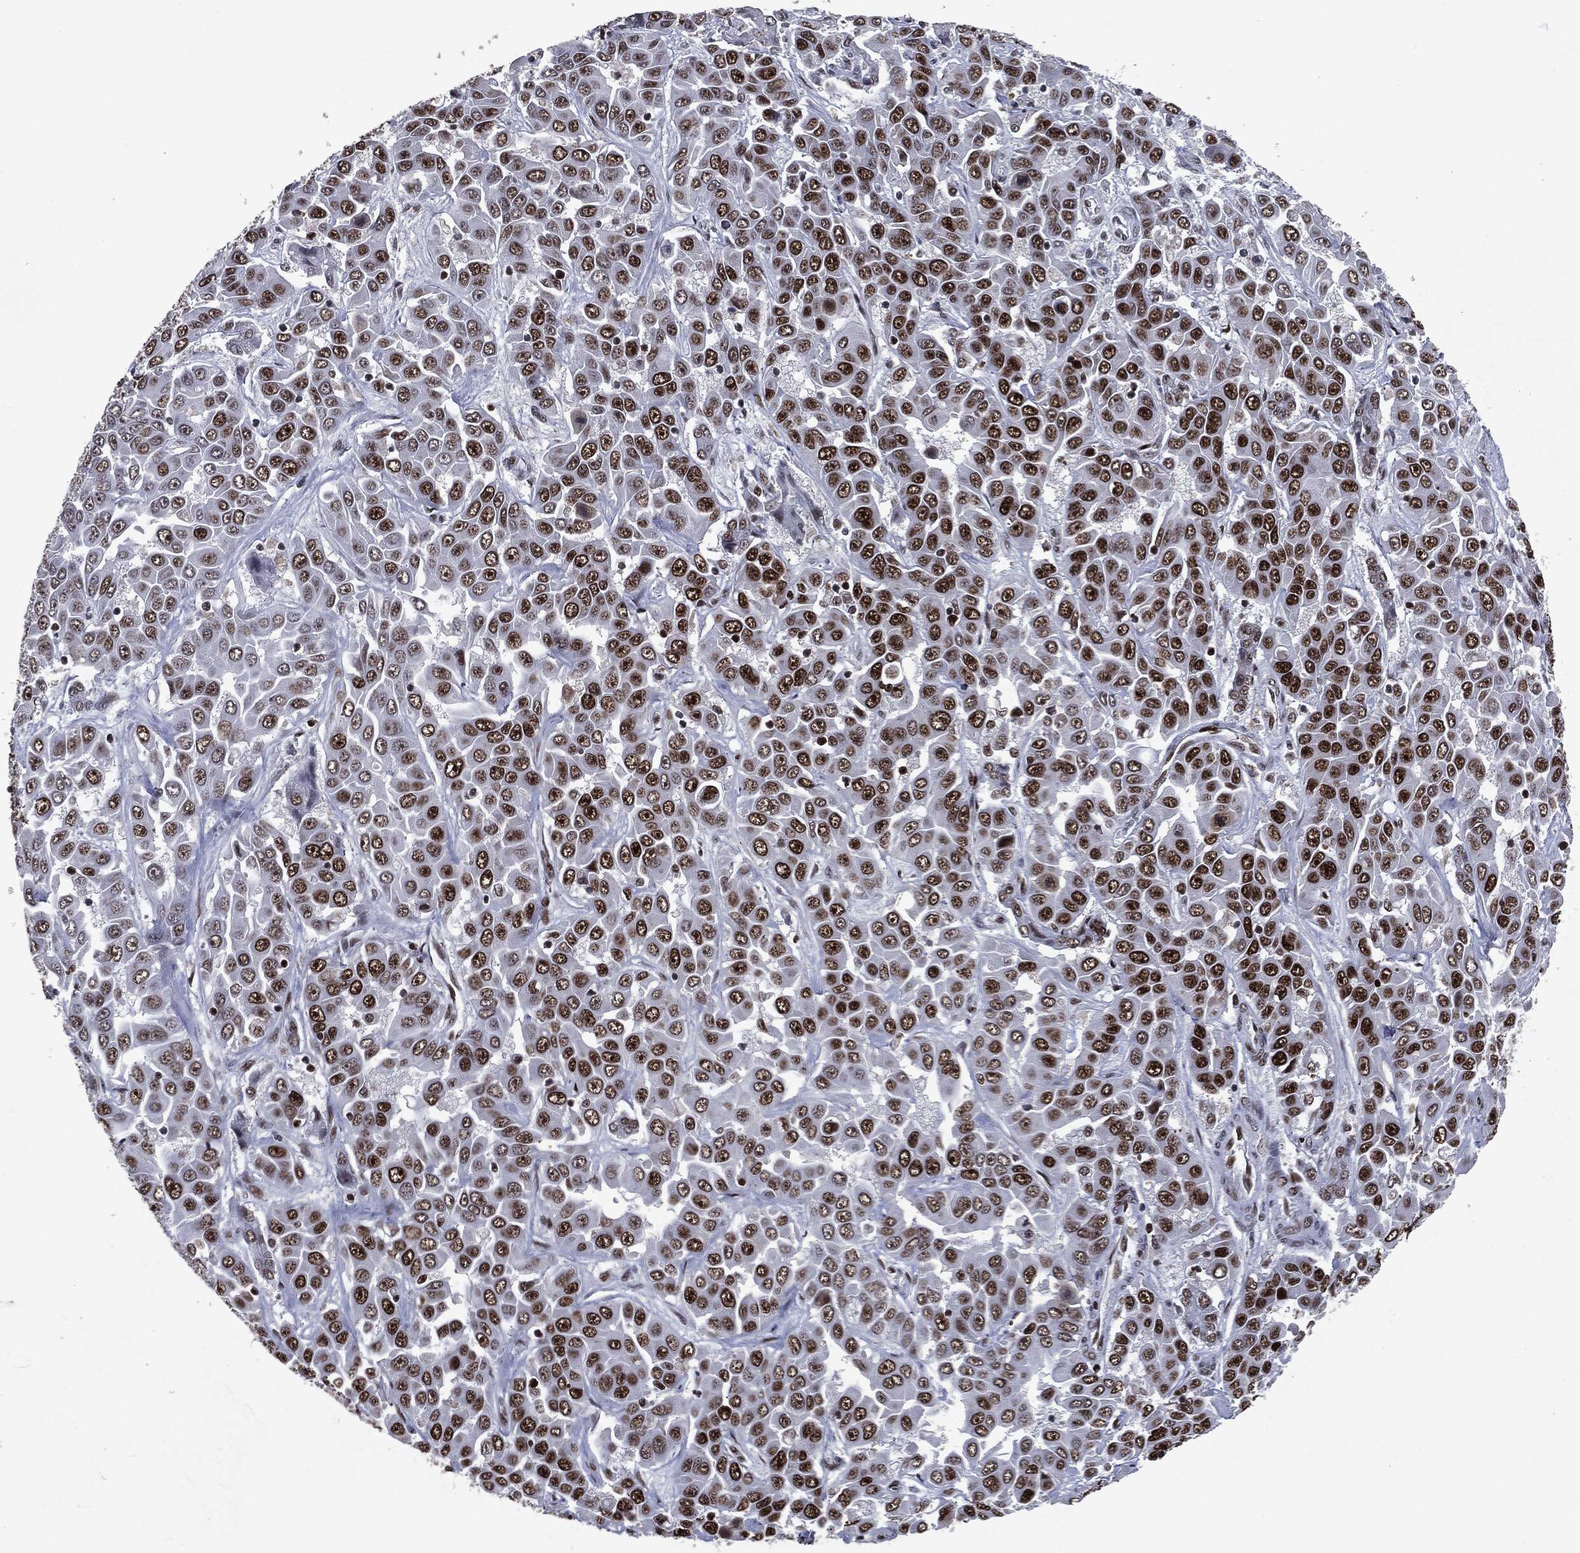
{"staining": {"intensity": "strong", "quantity": ">75%", "location": "nuclear"}, "tissue": "liver cancer", "cell_type": "Tumor cells", "image_type": "cancer", "snomed": [{"axis": "morphology", "description": "Cholangiocarcinoma"}, {"axis": "topography", "description": "Liver"}], "caption": "Liver cancer (cholangiocarcinoma) tissue exhibits strong nuclear expression in approximately >75% of tumor cells The staining was performed using DAB (3,3'-diaminobenzidine) to visualize the protein expression in brown, while the nuclei were stained in blue with hematoxylin (Magnification: 20x).", "gene": "MSH2", "patient": {"sex": "female", "age": 52}}